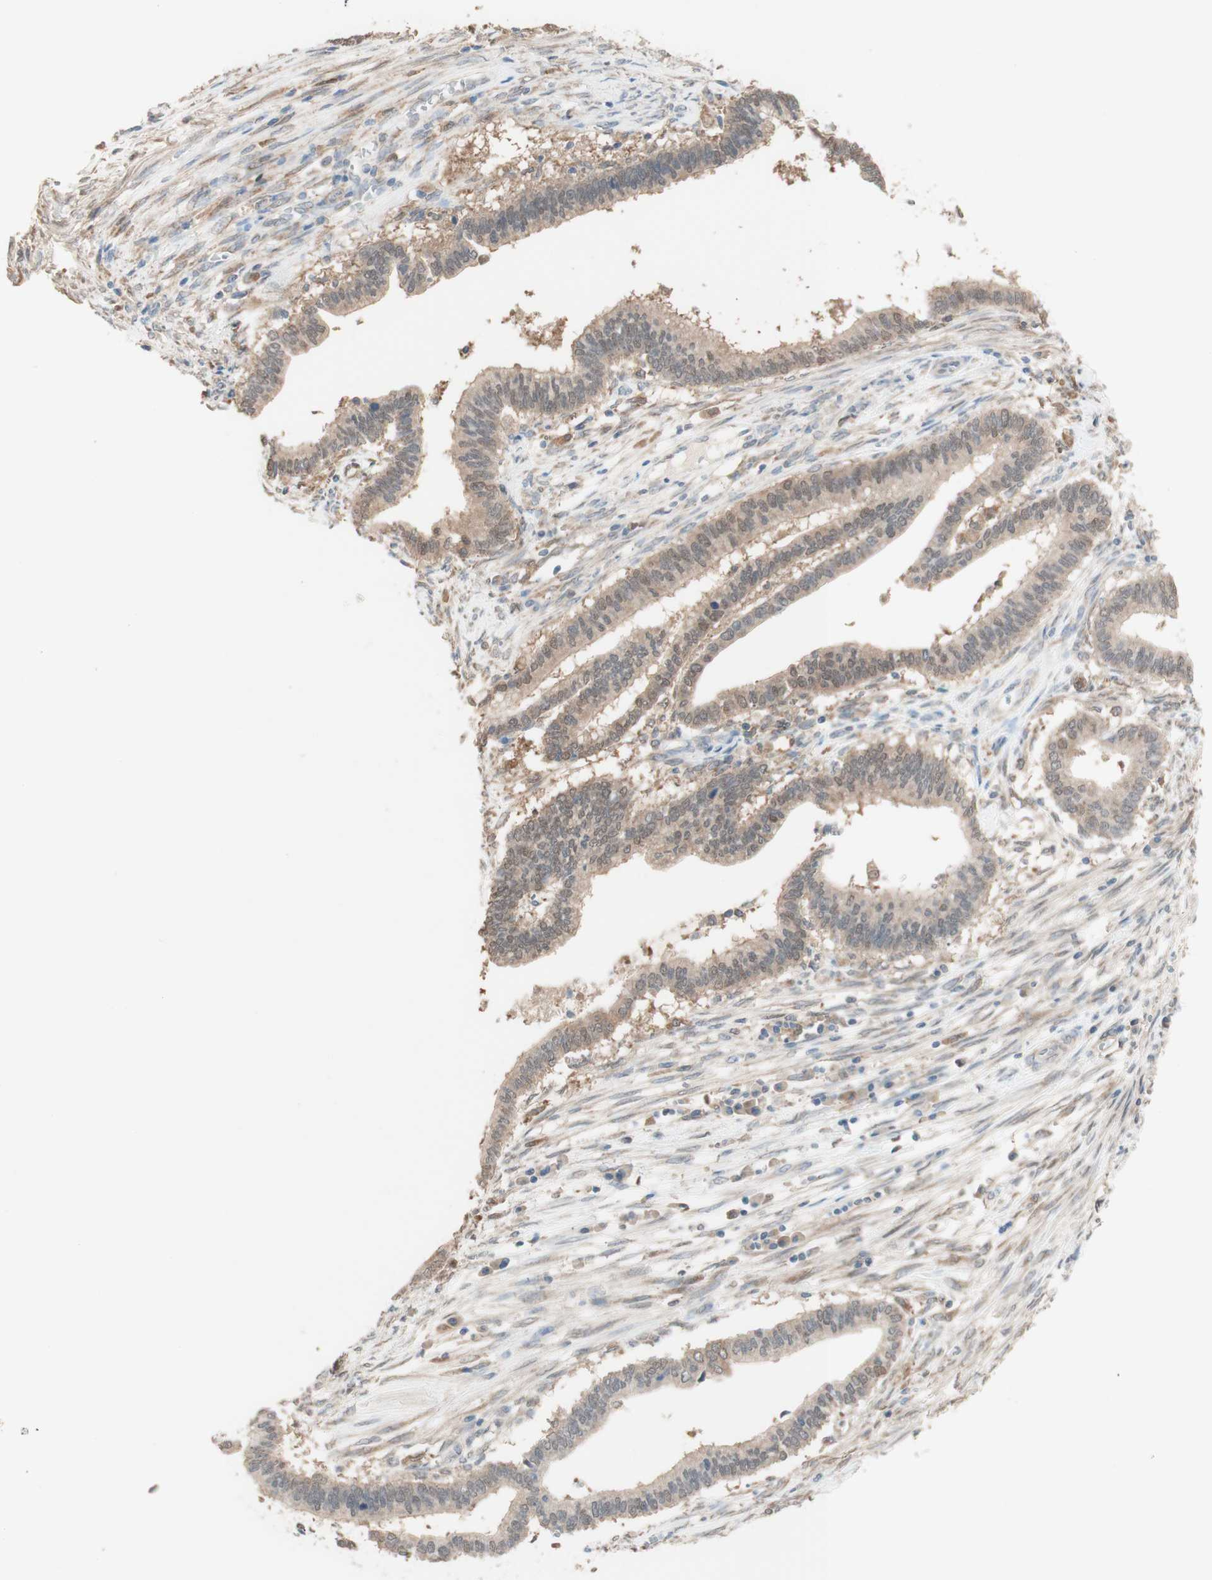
{"staining": {"intensity": "weak", "quantity": ">75%", "location": "cytoplasmic/membranous"}, "tissue": "cervical cancer", "cell_type": "Tumor cells", "image_type": "cancer", "snomed": [{"axis": "morphology", "description": "Adenocarcinoma, NOS"}, {"axis": "topography", "description": "Cervix"}], "caption": "A low amount of weak cytoplasmic/membranous staining is present in about >75% of tumor cells in cervical cancer tissue.", "gene": "COMT", "patient": {"sex": "female", "age": 44}}